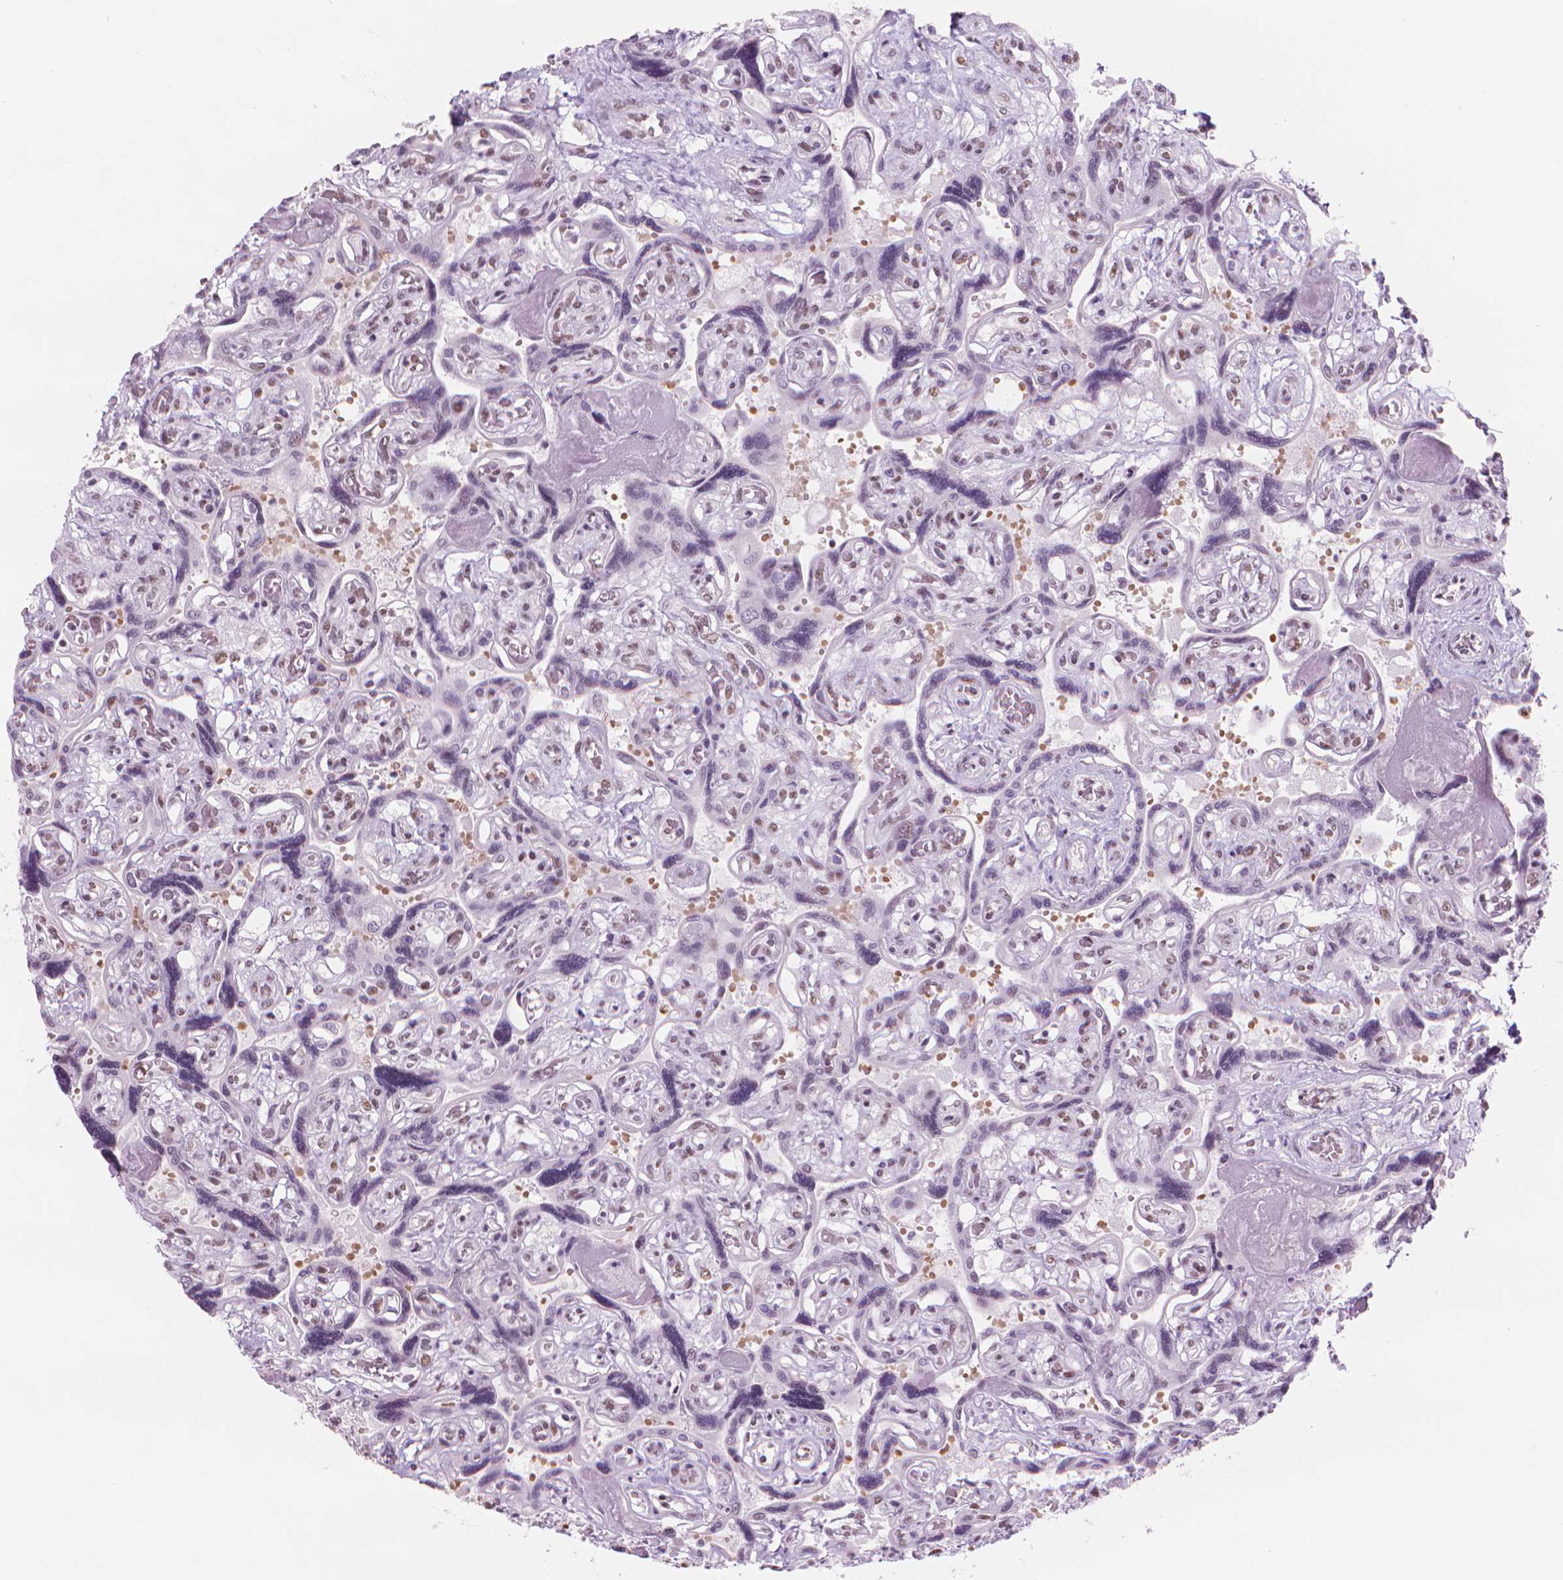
{"staining": {"intensity": "moderate", "quantity": ">75%", "location": "nuclear"}, "tissue": "placenta", "cell_type": "Decidual cells", "image_type": "normal", "snomed": [{"axis": "morphology", "description": "Normal tissue, NOS"}, {"axis": "topography", "description": "Placenta"}], "caption": "High-power microscopy captured an immunohistochemistry micrograph of benign placenta, revealing moderate nuclear staining in approximately >75% of decidual cells. The protein is stained brown, and the nuclei are stained in blue (DAB IHC with brightfield microscopy, high magnification).", "gene": "POLR3D", "patient": {"sex": "female", "age": 32}}